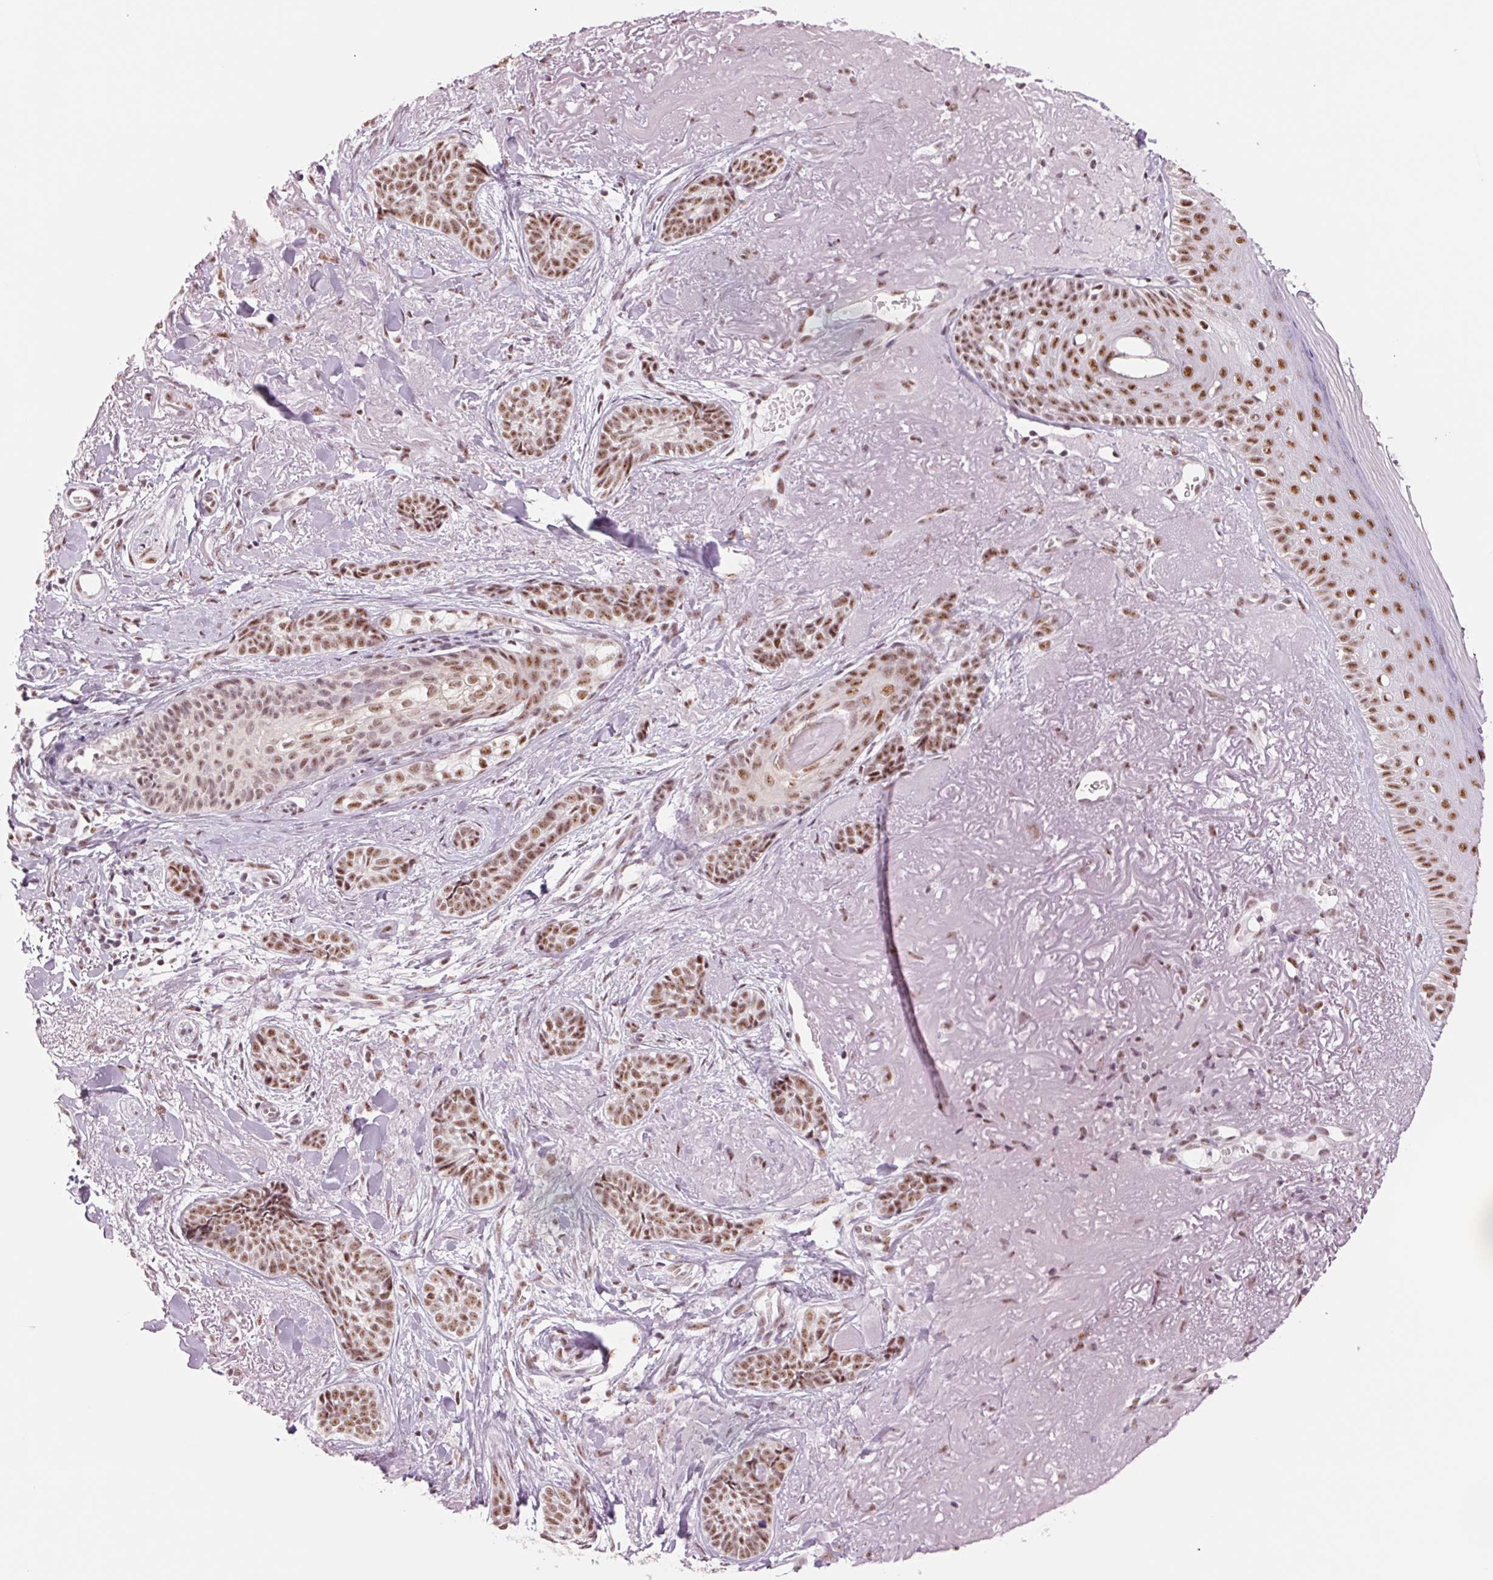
{"staining": {"intensity": "moderate", "quantity": ">75%", "location": "nuclear"}, "tissue": "skin cancer", "cell_type": "Tumor cells", "image_type": "cancer", "snomed": [{"axis": "morphology", "description": "Basal cell carcinoma"}, {"axis": "morphology", "description": "BCC, high aggressive"}, {"axis": "topography", "description": "Skin"}], "caption": "Skin basal cell carcinoma stained for a protein (brown) reveals moderate nuclear positive positivity in about >75% of tumor cells.", "gene": "ZC3H14", "patient": {"sex": "female", "age": 79}}